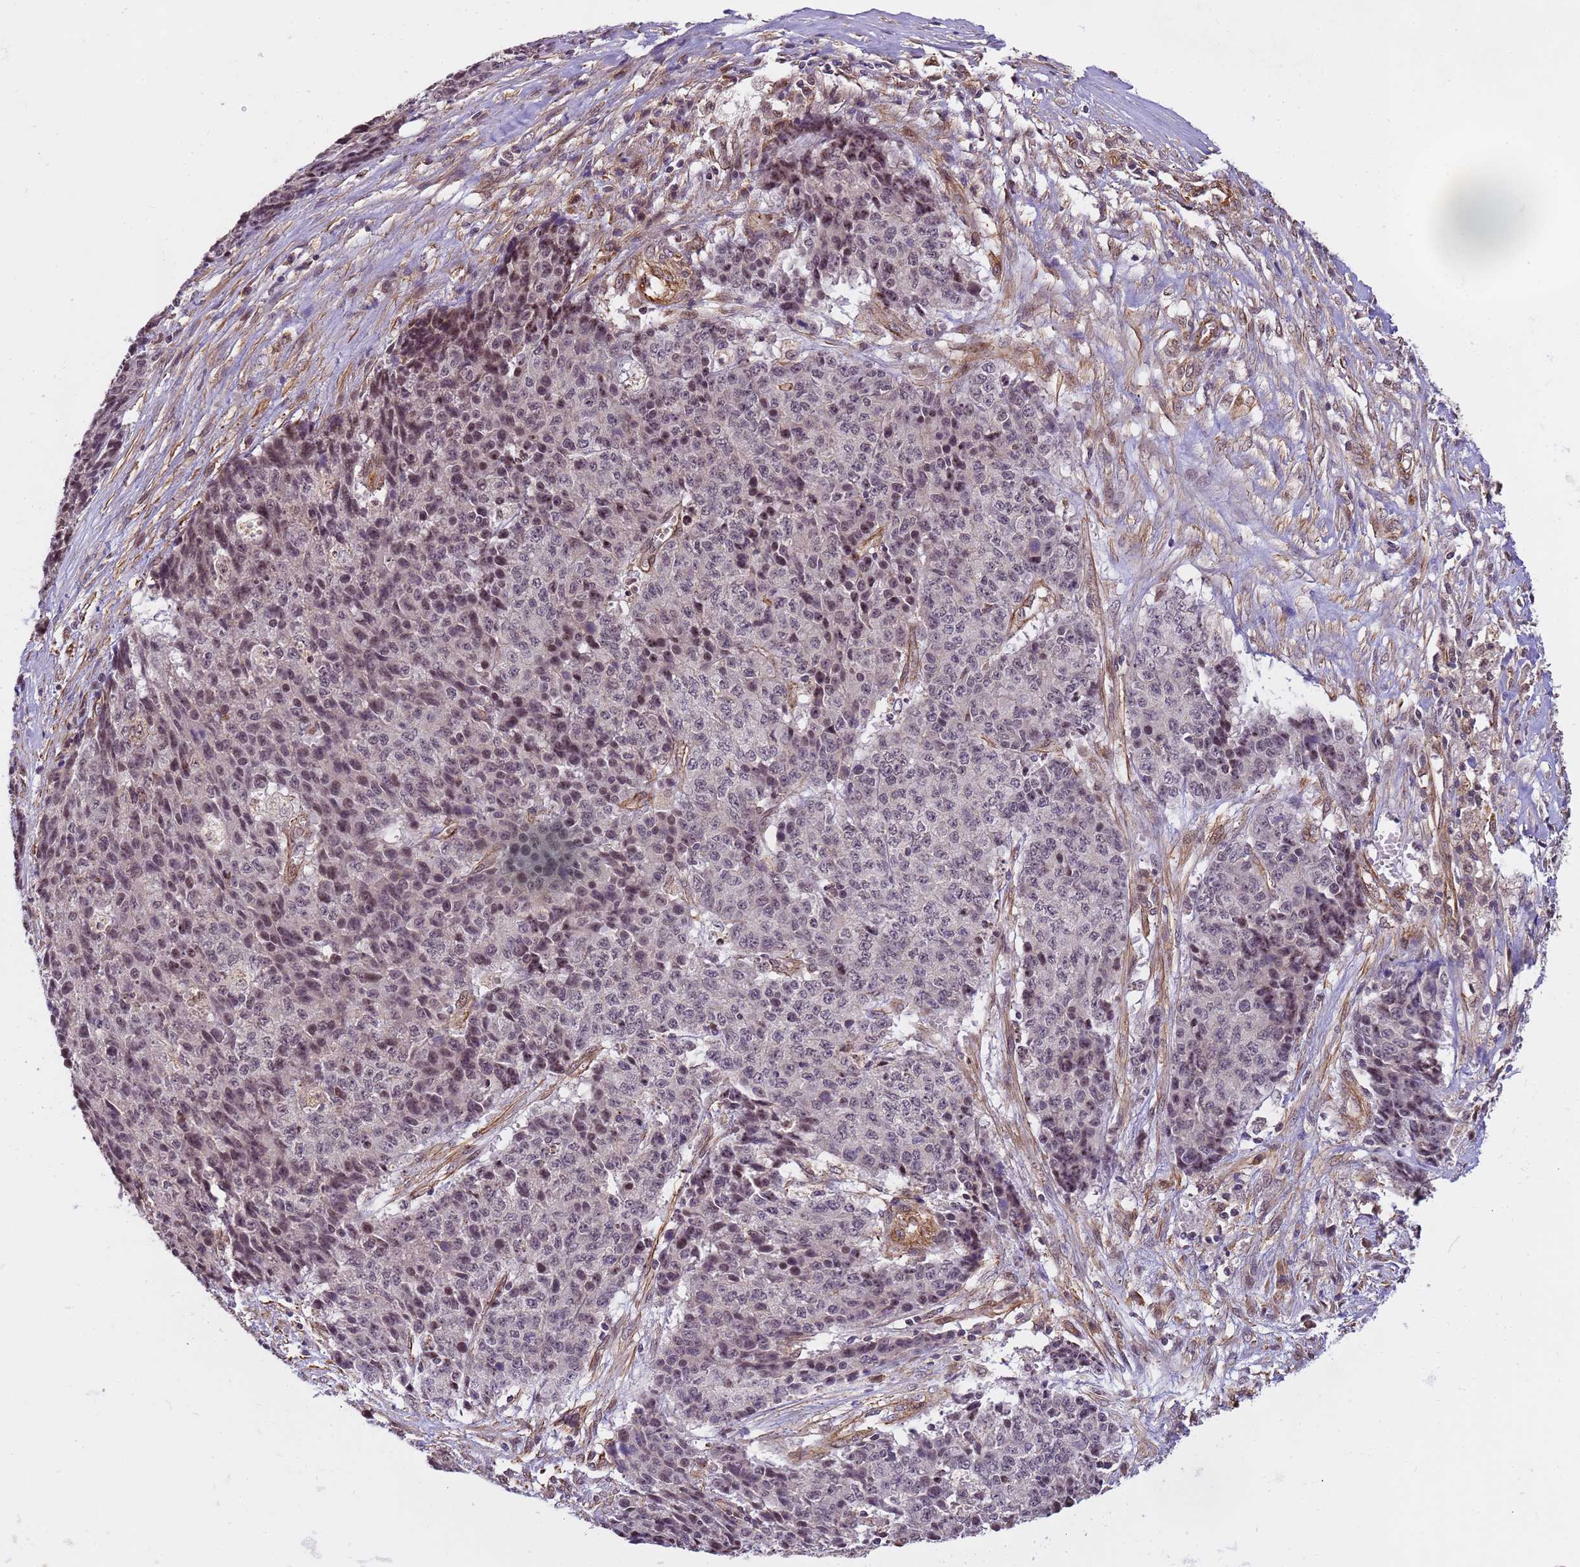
{"staining": {"intensity": "weak", "quantity": "25%-75%", "location": "nuclear"}, "tissue": "ovarian cancer", "cell_type": "Tumor cells", "image_type": "cancer", "snomed": [{"axis": "morphology", "description": "Carcinoma, endometroid"}, {"axis": "topography", "description": "Ovary"}], "caption": "A histopathology image of human endometroid carcinoma (ovarian) stained for a protein exhibits weak nuclear brown staining in tumor cells.", "gene": "EMC2", "patient": {"sex": "female", "age": 42}}